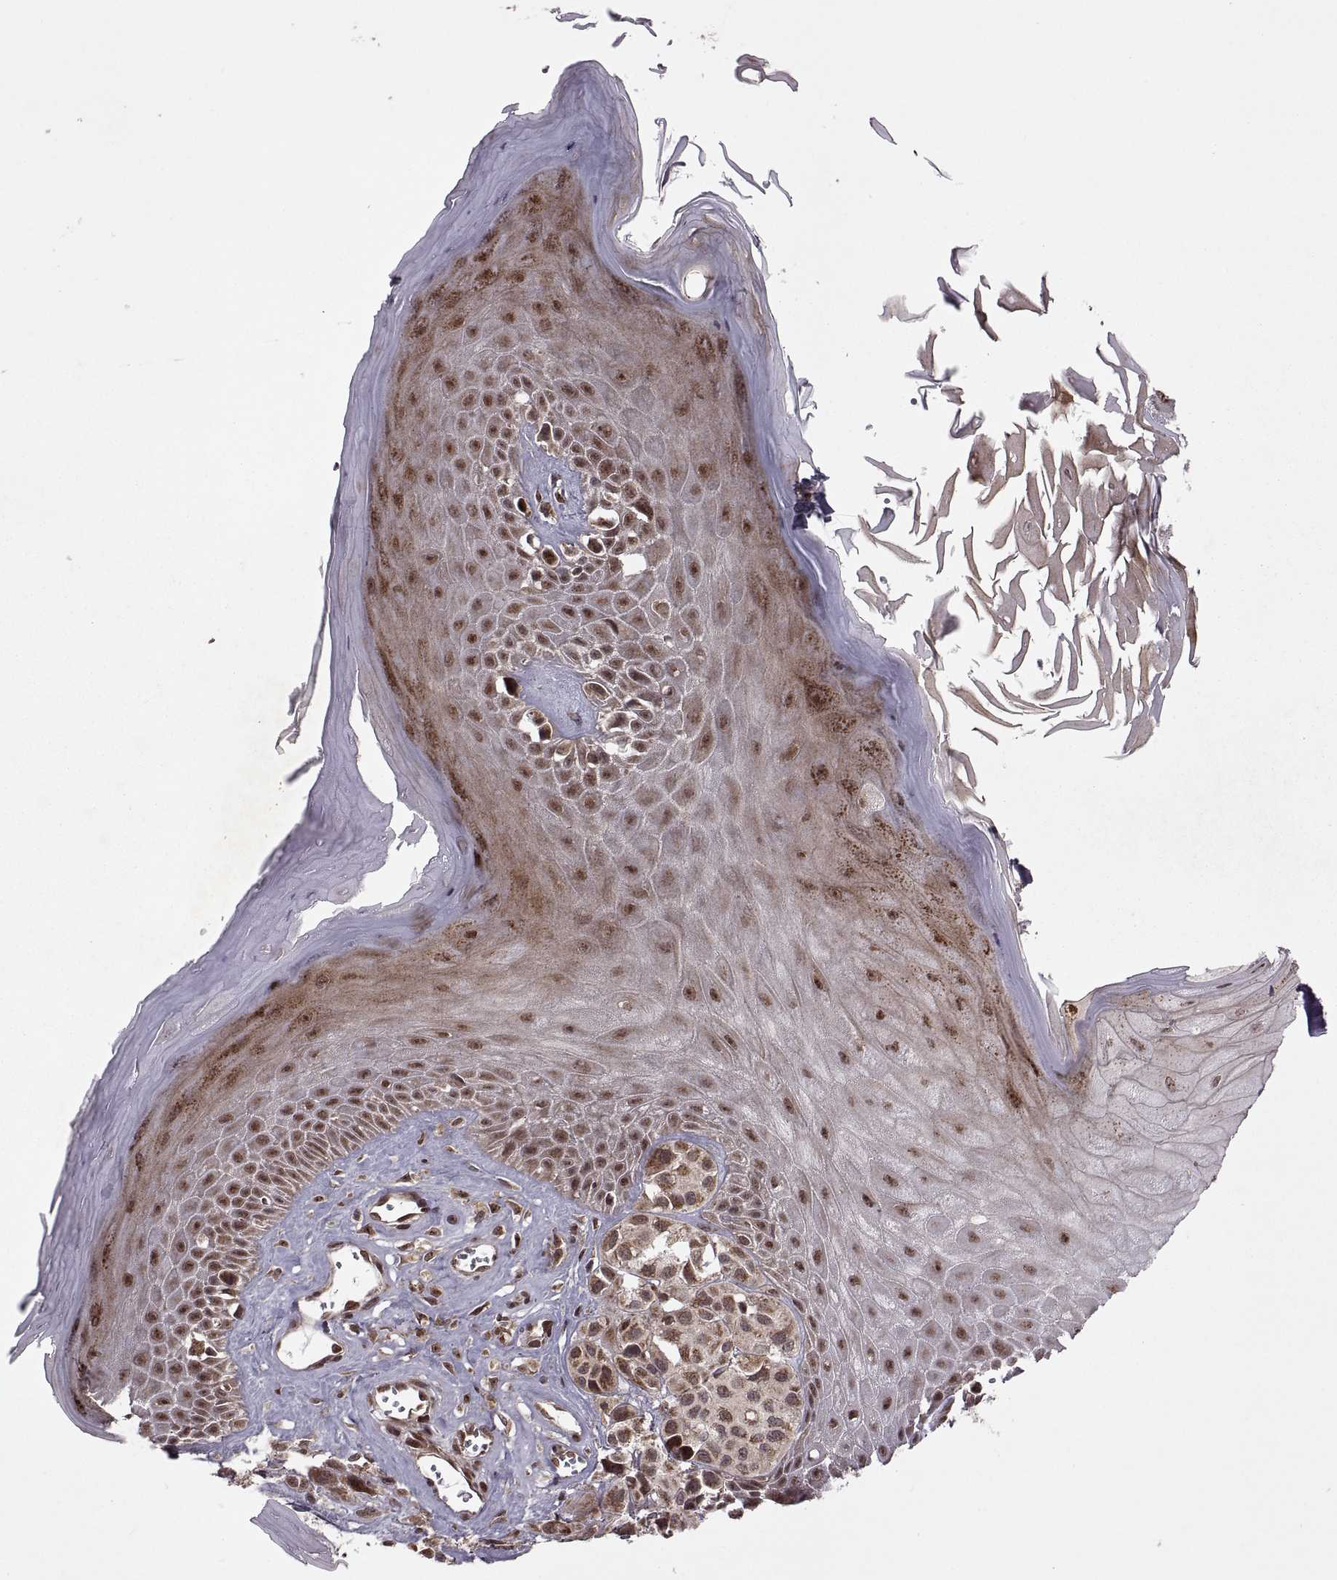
{"staining": {"intensity": "moderate", "quantity": ">75%", "location": "cytoplasmic/membranous"}, "tissue": "melanoma", "cell_type": "Tumor cells", "image_type": "cancer", "snomed": [{"axis": "morphology", "description": "Malignant melanoma, NOS"}, {"axis": "topography", "description": "Skin"}], "caption": "Moderate cytoplasmic/membranous protein positivity is present in about >75% of tumor cells in malignant melanoma.", "gene": "PTOV1", "patient": {"sex": "male", "age": 77}}